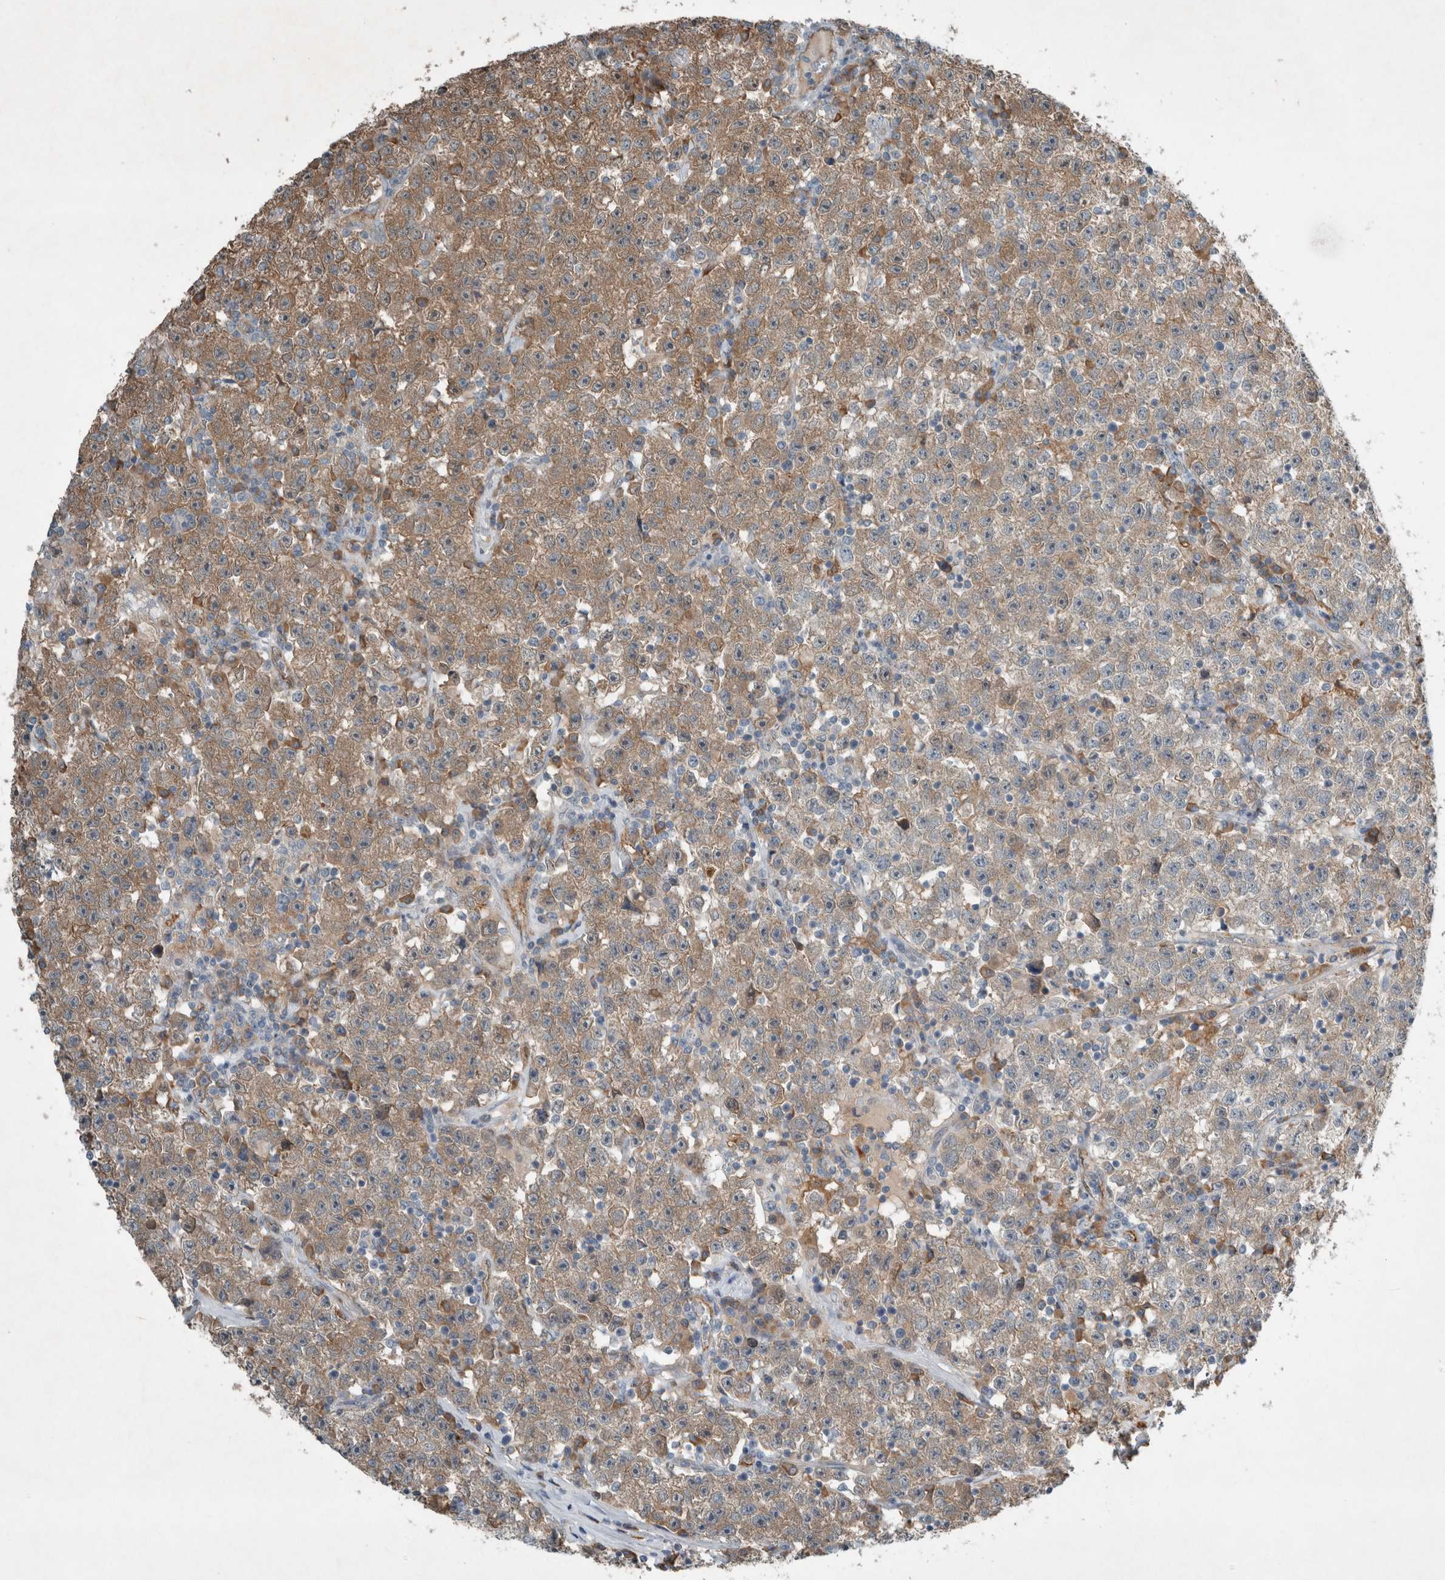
{"staining": {"intensity": "moderate", "quantity": "25%-75%", "location": "cytoplasmic/membranous"}, "tissue": "testis cancer", "cell_type": "Tumor cells", "image_type": "cancer", "snomed": [{"axis": "morphology", "description": "Seminoma, NOS"}, {"axis": "topography", "description": "Testis"}], "caption": "Testis cancer tissue shows moderate cytoplasmic/membranous staining in approximately 25%-75% of tumor cells", "gene": "RALGDS", "patient": {"sex": "male", "age": 22}}